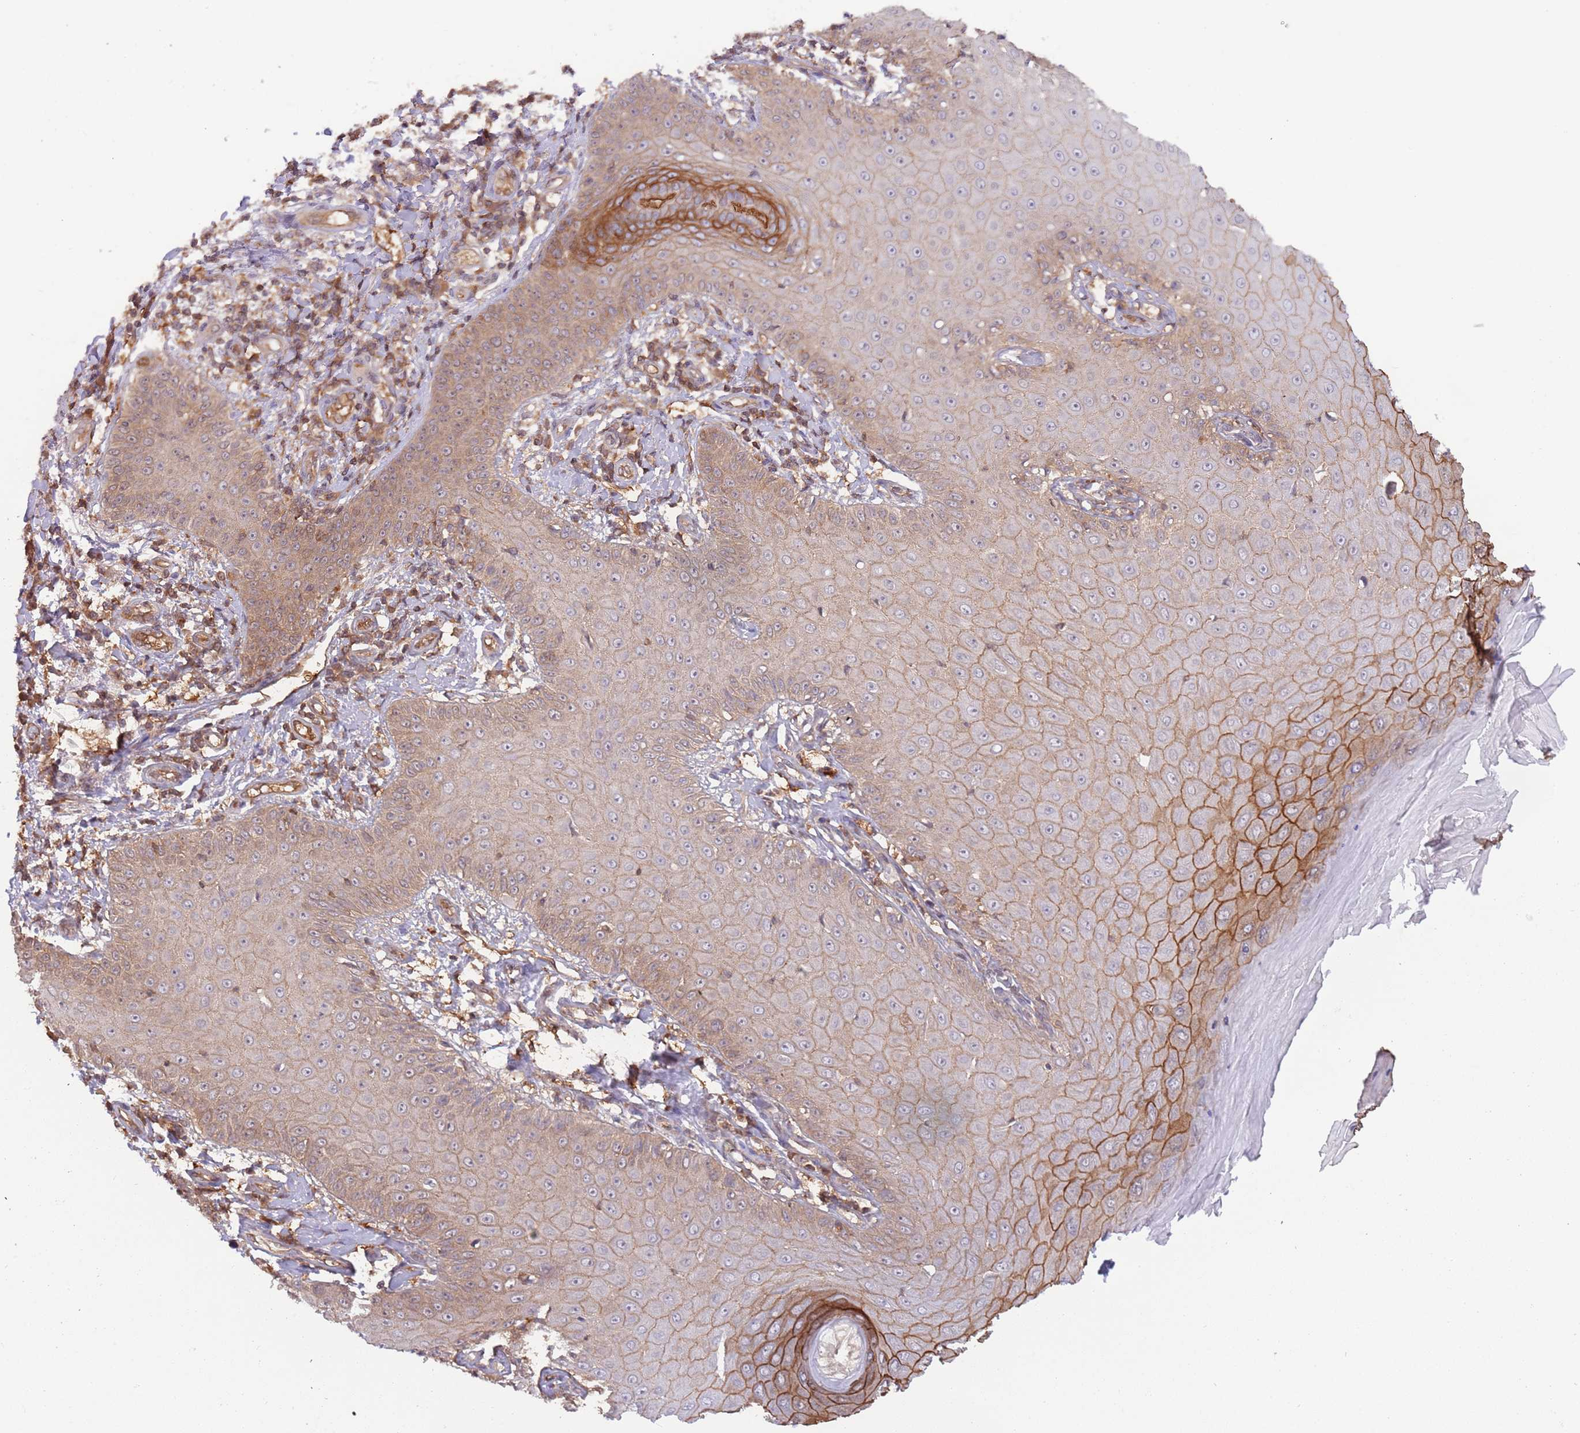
{"staining": {"intensity": "strong", "quantity": "<25%", "location": "cytoplasmic/membranous"}, "tissue": "skin cancer", "cell_type": "Tumor cells", "image_type": "cancer", "snomed": [{"axis": "morphology", "description": "Squamous cell carcinoma, NOS"}, {"axis": "topography", "description": "Skin"}], "caption": "An immunohistochemistry (IHC) photomicrograph of tumor tissue is shown. Protein staining in brown labels strong cytoplasmic/membranous positivity in skin cancer (squamous cell carcinoma) within tumor cells.", "gene": "GSDMD", "patient": {"sex": "male", "age": 70}}